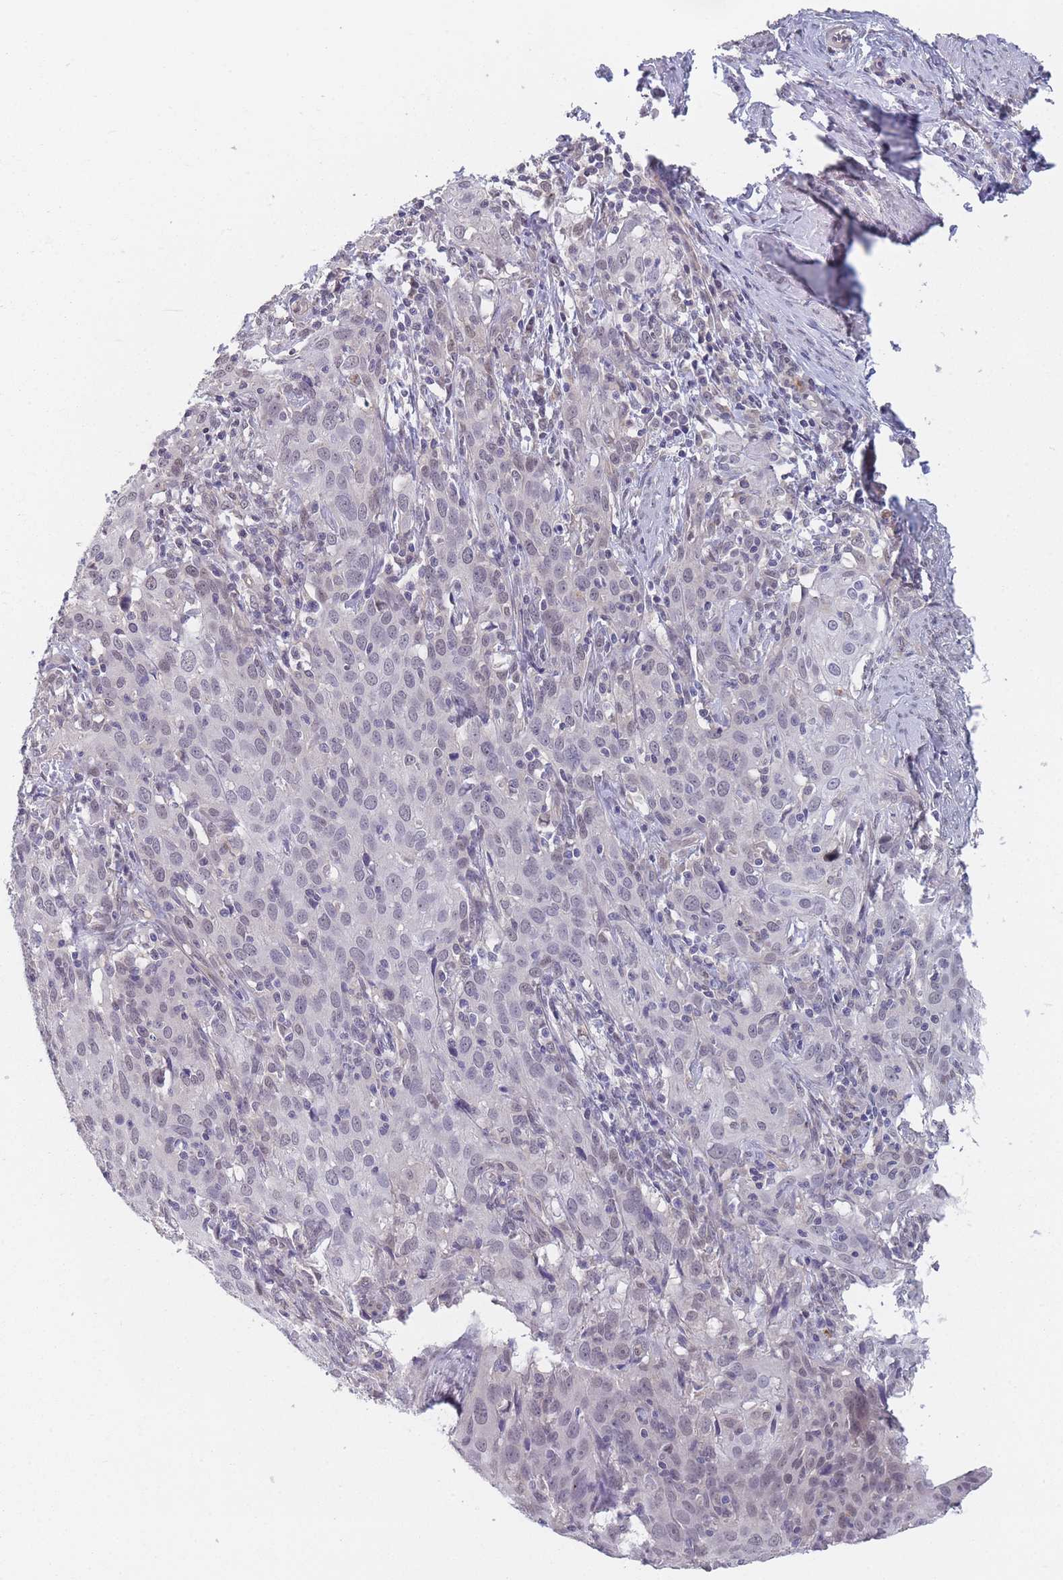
{"staining": {"intensity": "negative", "quantity": "none", "location": "none"}, "tissue": "cervical cancer", "cell_type": "Tumor cells", "image_type": "cancer", "snomed": [{"axis": "morphology", "description": "Squamous cell carcinoma, NOS"}, {"axis": "topography", "description": "Cervix"}], "caption": "Immunohistochemistry of human squamous cell carcinoma (cervical) reveals no positivity in tumor cells.", "gene": "ANKRD10", "patient": {"sex": "female", "age": 50}}